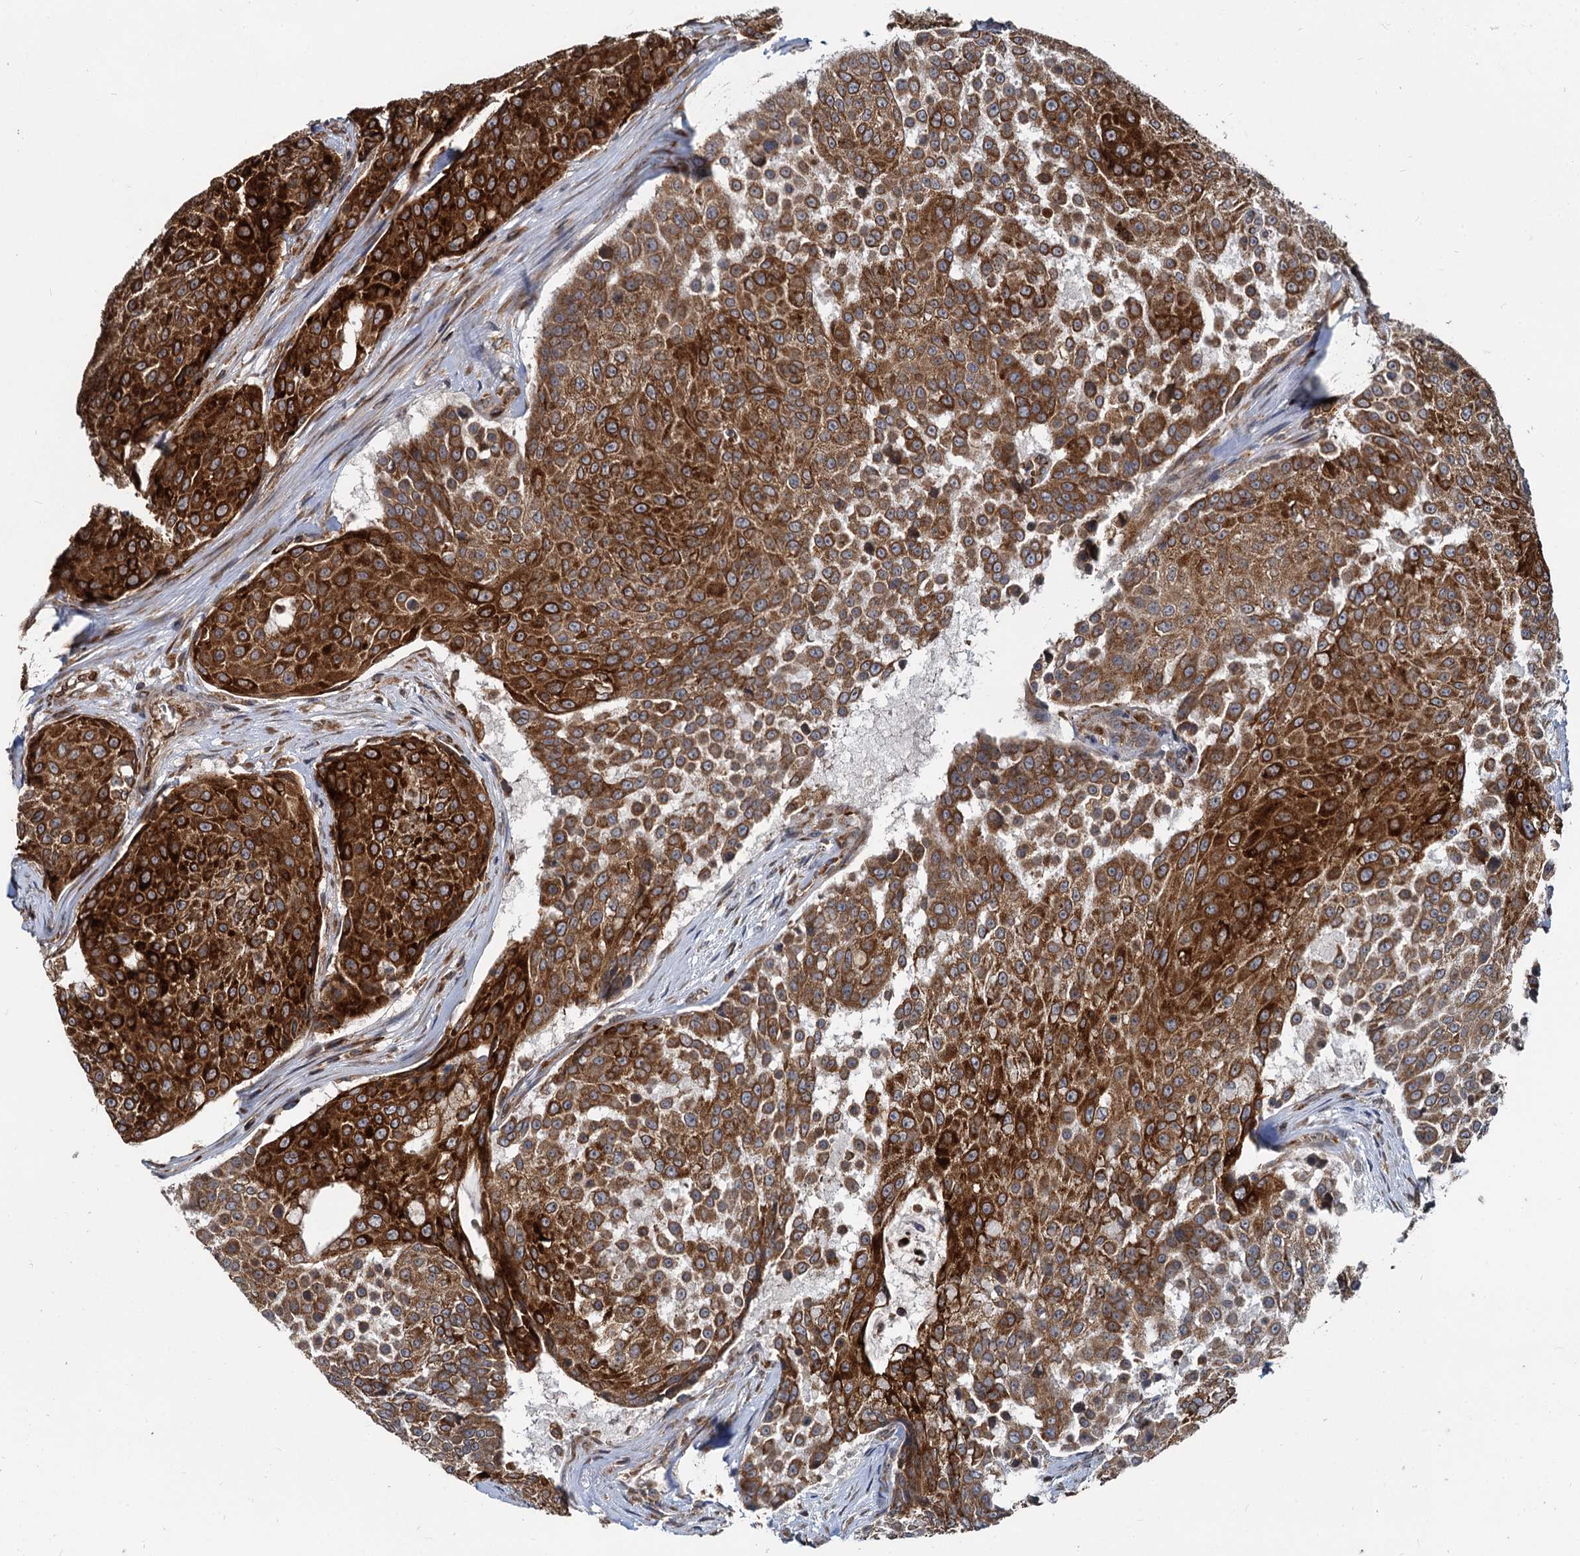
{"staining": {"intensity": "strong", "quantity": ">75%", "location": "cytoplasmic/membranous"}, "tissue": "urothelial cancer", "cell_type": "Tumor cells", "image_type": "cancer", "snomed": [{"axis": "morphology", "description": "Urothelial carcinoma, High grade"}, {"axis": "topography", "description": "Urinary bladder"}], "caption": "Protein analysis of high-grade urothelial carcinoma tissue displays strong cytoplasmic/membranous positivity in about >75% of tumor cells.", "gene": "STIM1", "patient": {"sex": "female", "age": 63}}